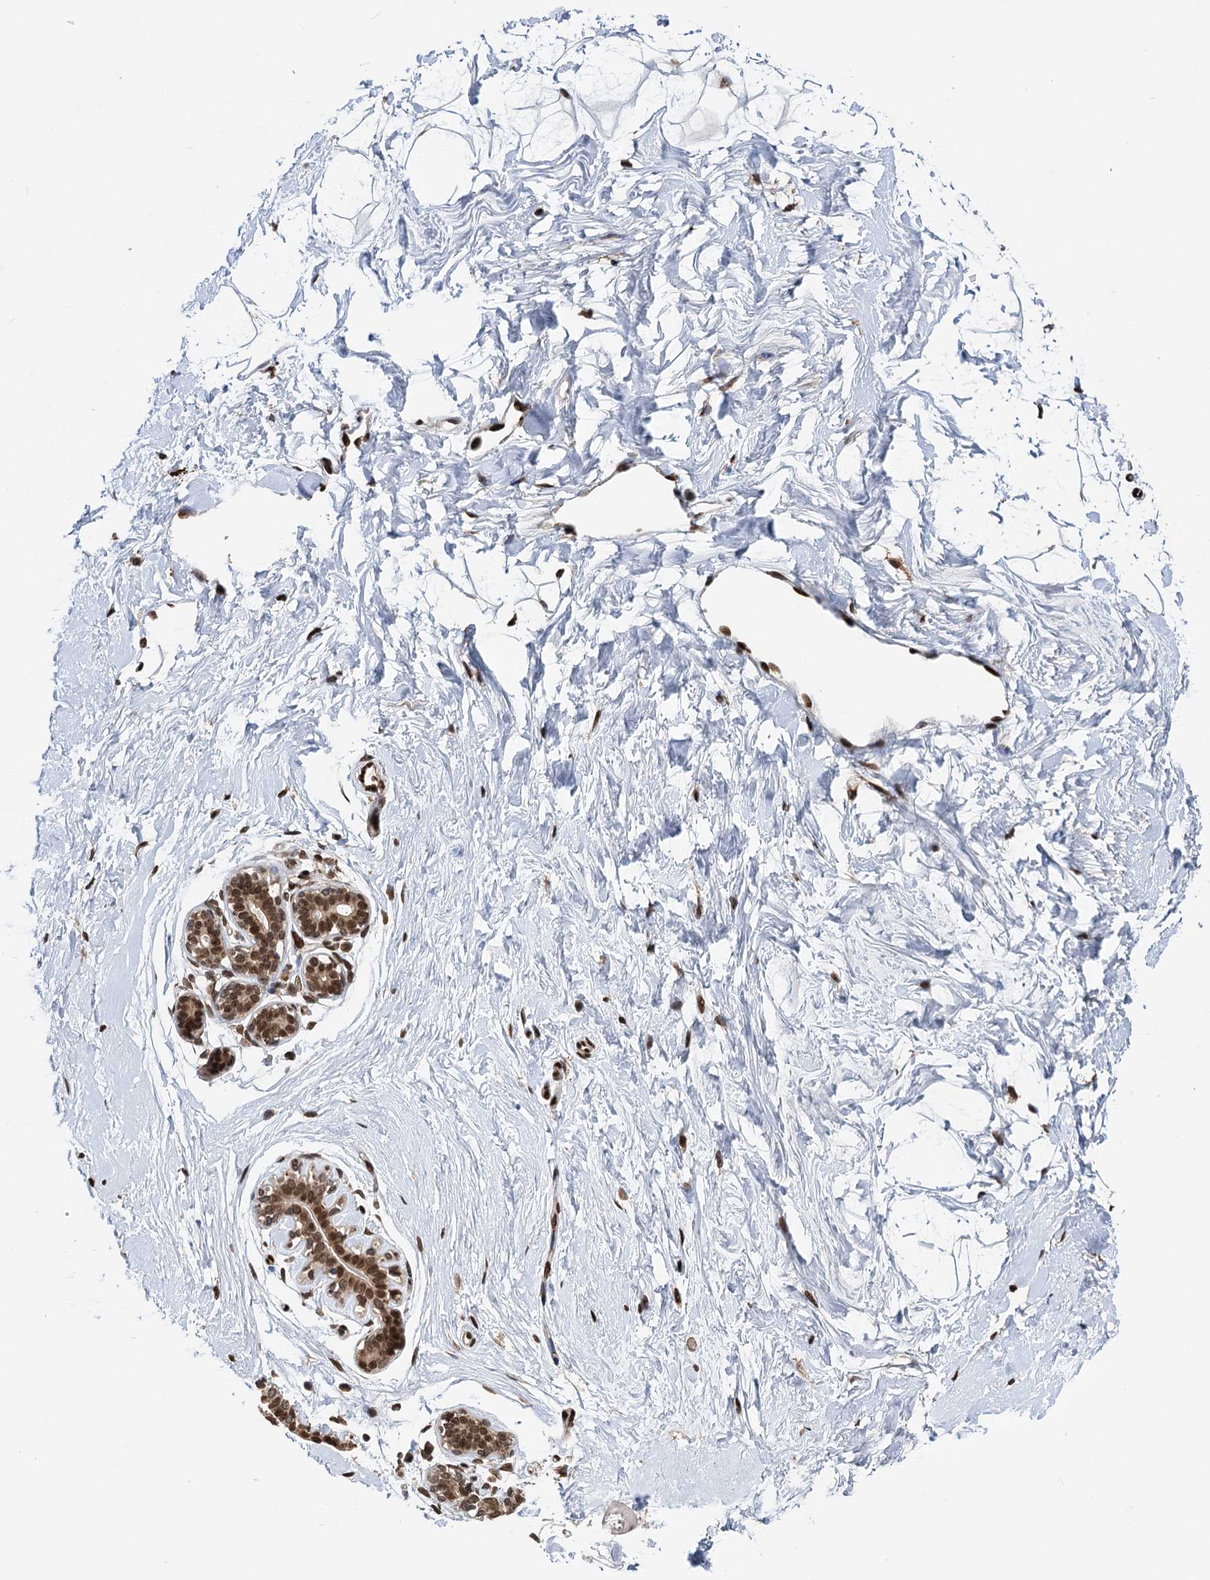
{"staining": {"intensity": "strong", "quantity": ">75%", "location": "nuclear"}, "tissue": "breast", "cell_type": "Adipocytes", "image_type": "normal", "snomed": [{"axis": "morphology", "description": "Normal tissue, NOS"}, {"axis": "morphology", "description": "Adenoma, NOS"}, {"axis": "topography", "description": "Breast"}], "caption": "Strong nuclear staining for a protein is present in about >75% of adipocytes of benign breast using IHC.", "gene": "MESD", "patient": {"sex": "female", "age": 23}}